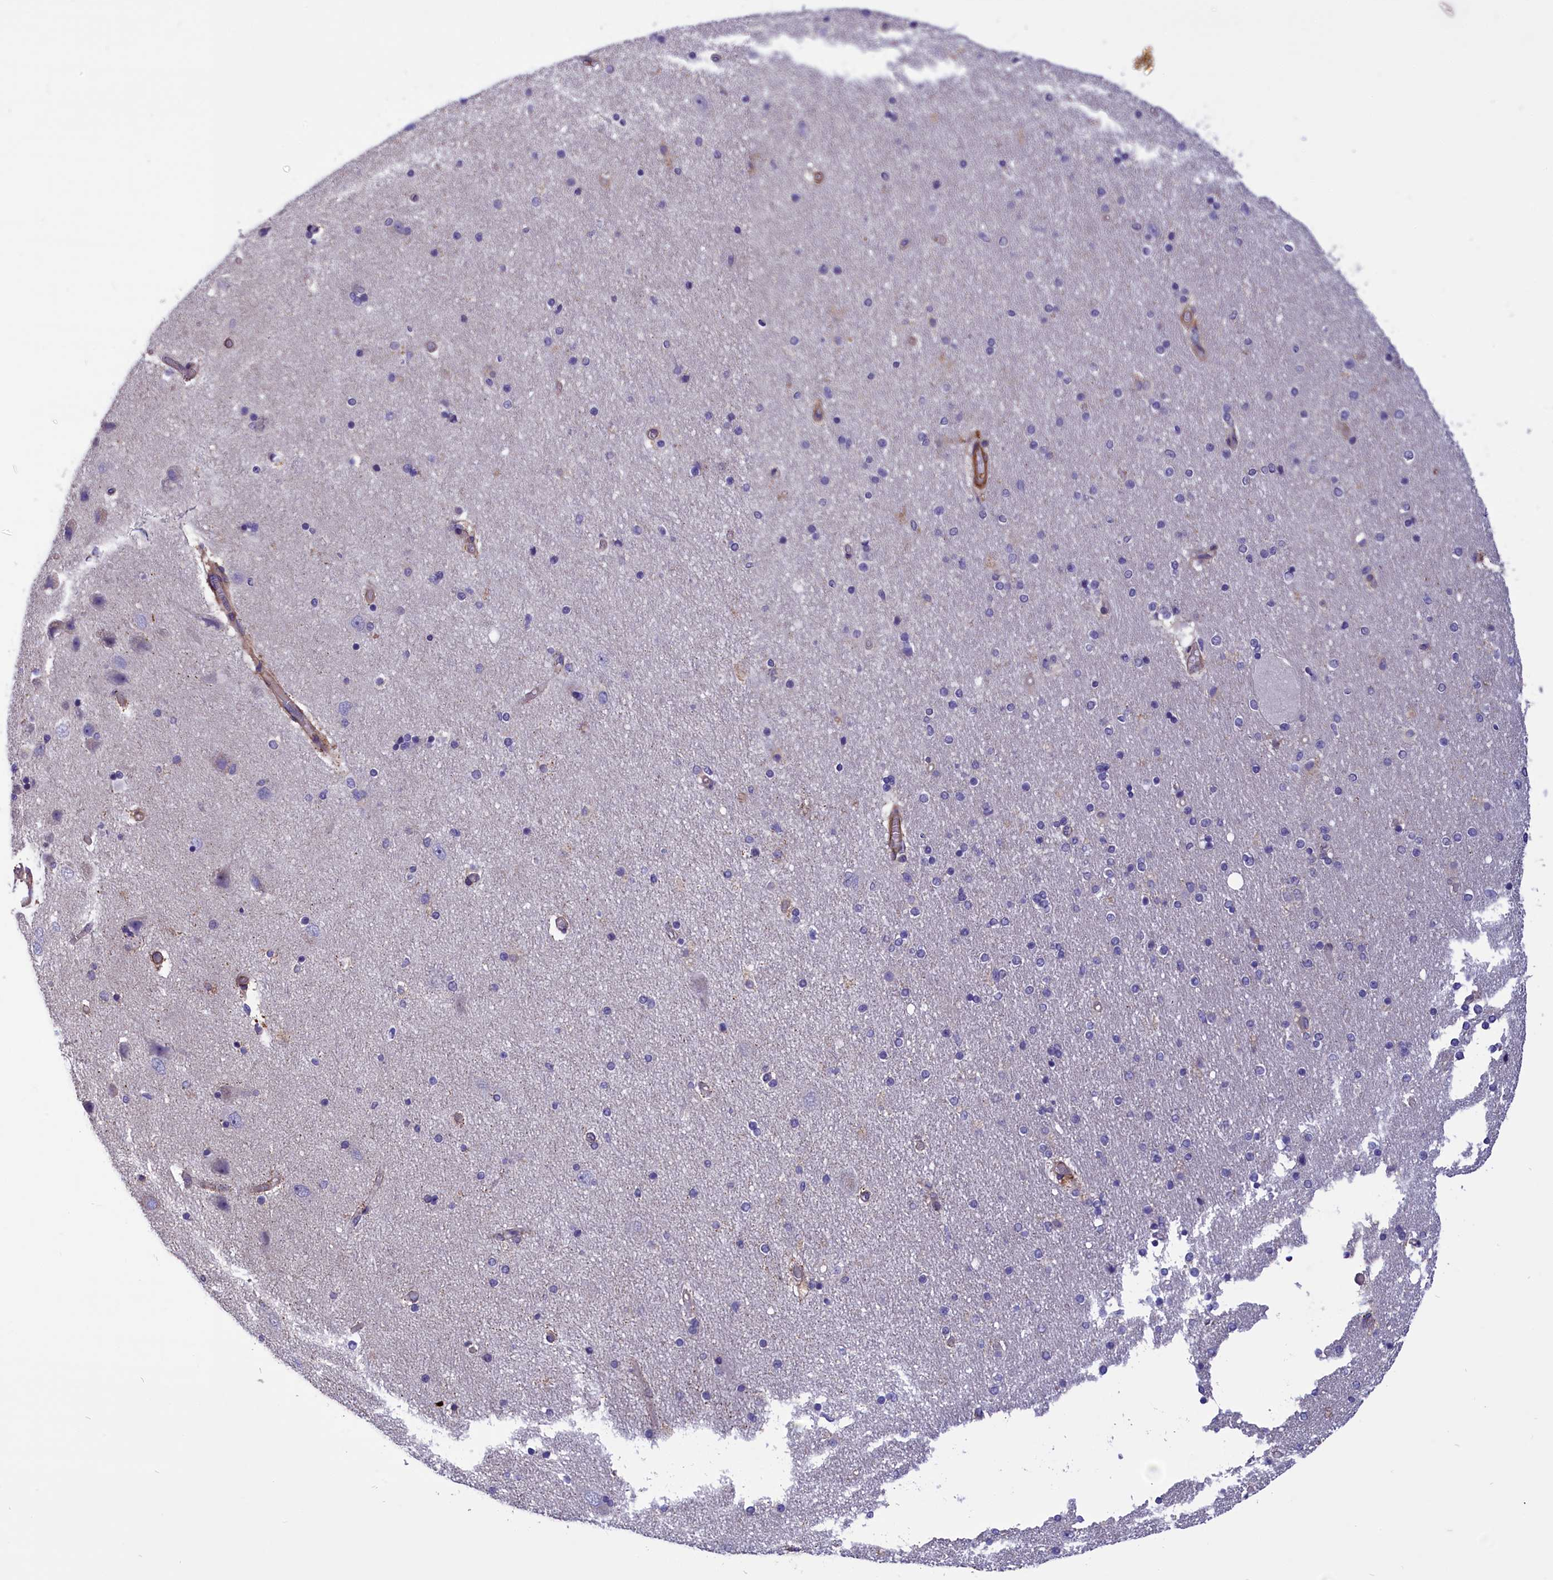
{"staining": {"intensity": "negative", "quantity": "none", "location": "none"}, "tissue": "hippocampus", "cell_type": "Glial cells", "image_type": "normal", "snomed": [{"axis": "morphology", "description": "Normal tissue, NOS"}, {"axis": "topography", "description": "Hippocampus"}], "caption": "Immunohistochemical staining of normal human hippocampus reveals no significant staining in glial cells. (DAB (3,3'-diaminobenzidine) immunohistochemistry with hematoxylin counter stain).", "gene": "AMDHD2", "patient": {"sex": "female", "age": 54}}